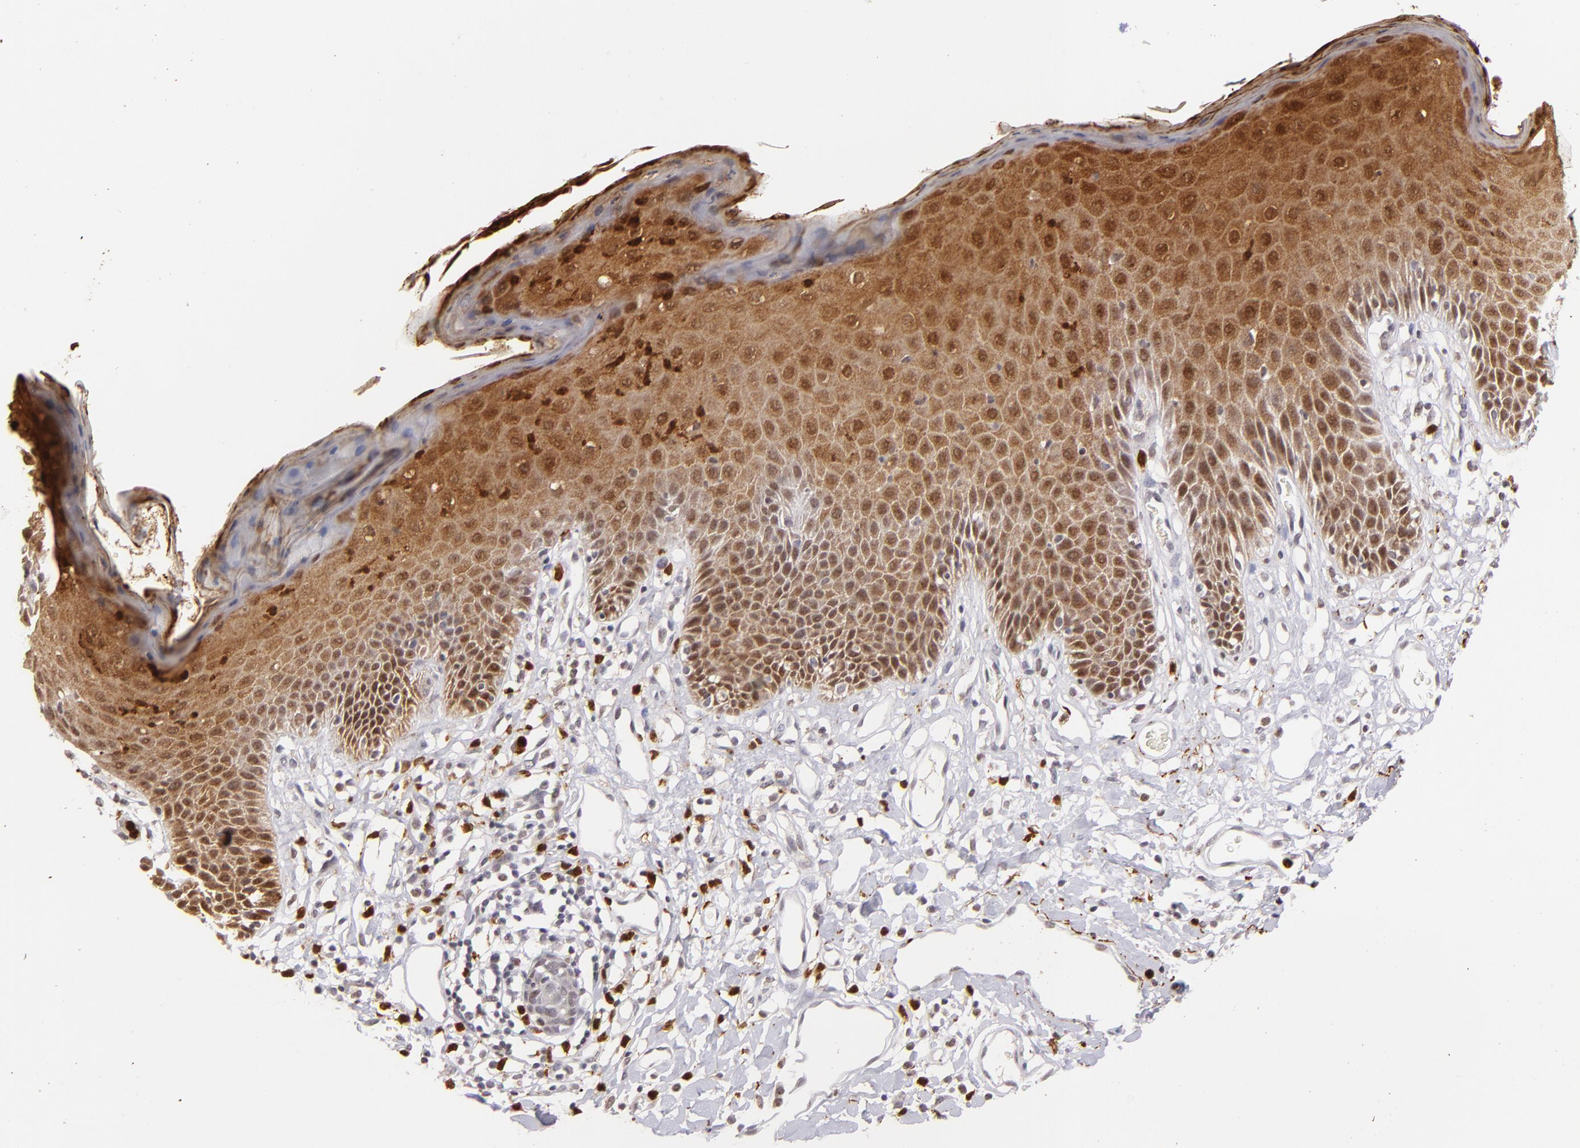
{"staining": {"intensity": "moderate", "quantity": ">75%", "location": "cytoplasmic/membranous,nuclear"}, "tissue": "skin", "cell_type": "Epidermal cells", "image_type": "normal", "snomed": [{"axis": "morphology", "description": "Normal tissue, NOS"}, {"axis": "topography", "description": "Vulva"}, {"axis": "topography", "description": "Peripheral nerve tissue"}], "caption": "Protein expression analysis of normal human skin reveals moderate cytoplasmic/membranous,nuclear positivity in about >75% of epidermal cells. (Stains: DAB (3,3'-diaminobenzidine) in brown, nuclei in blue, Microscopy: brightfield microscopy at high magnification).", "gene": "RXRG", "patient": {"sex": "female", "age": 68}}